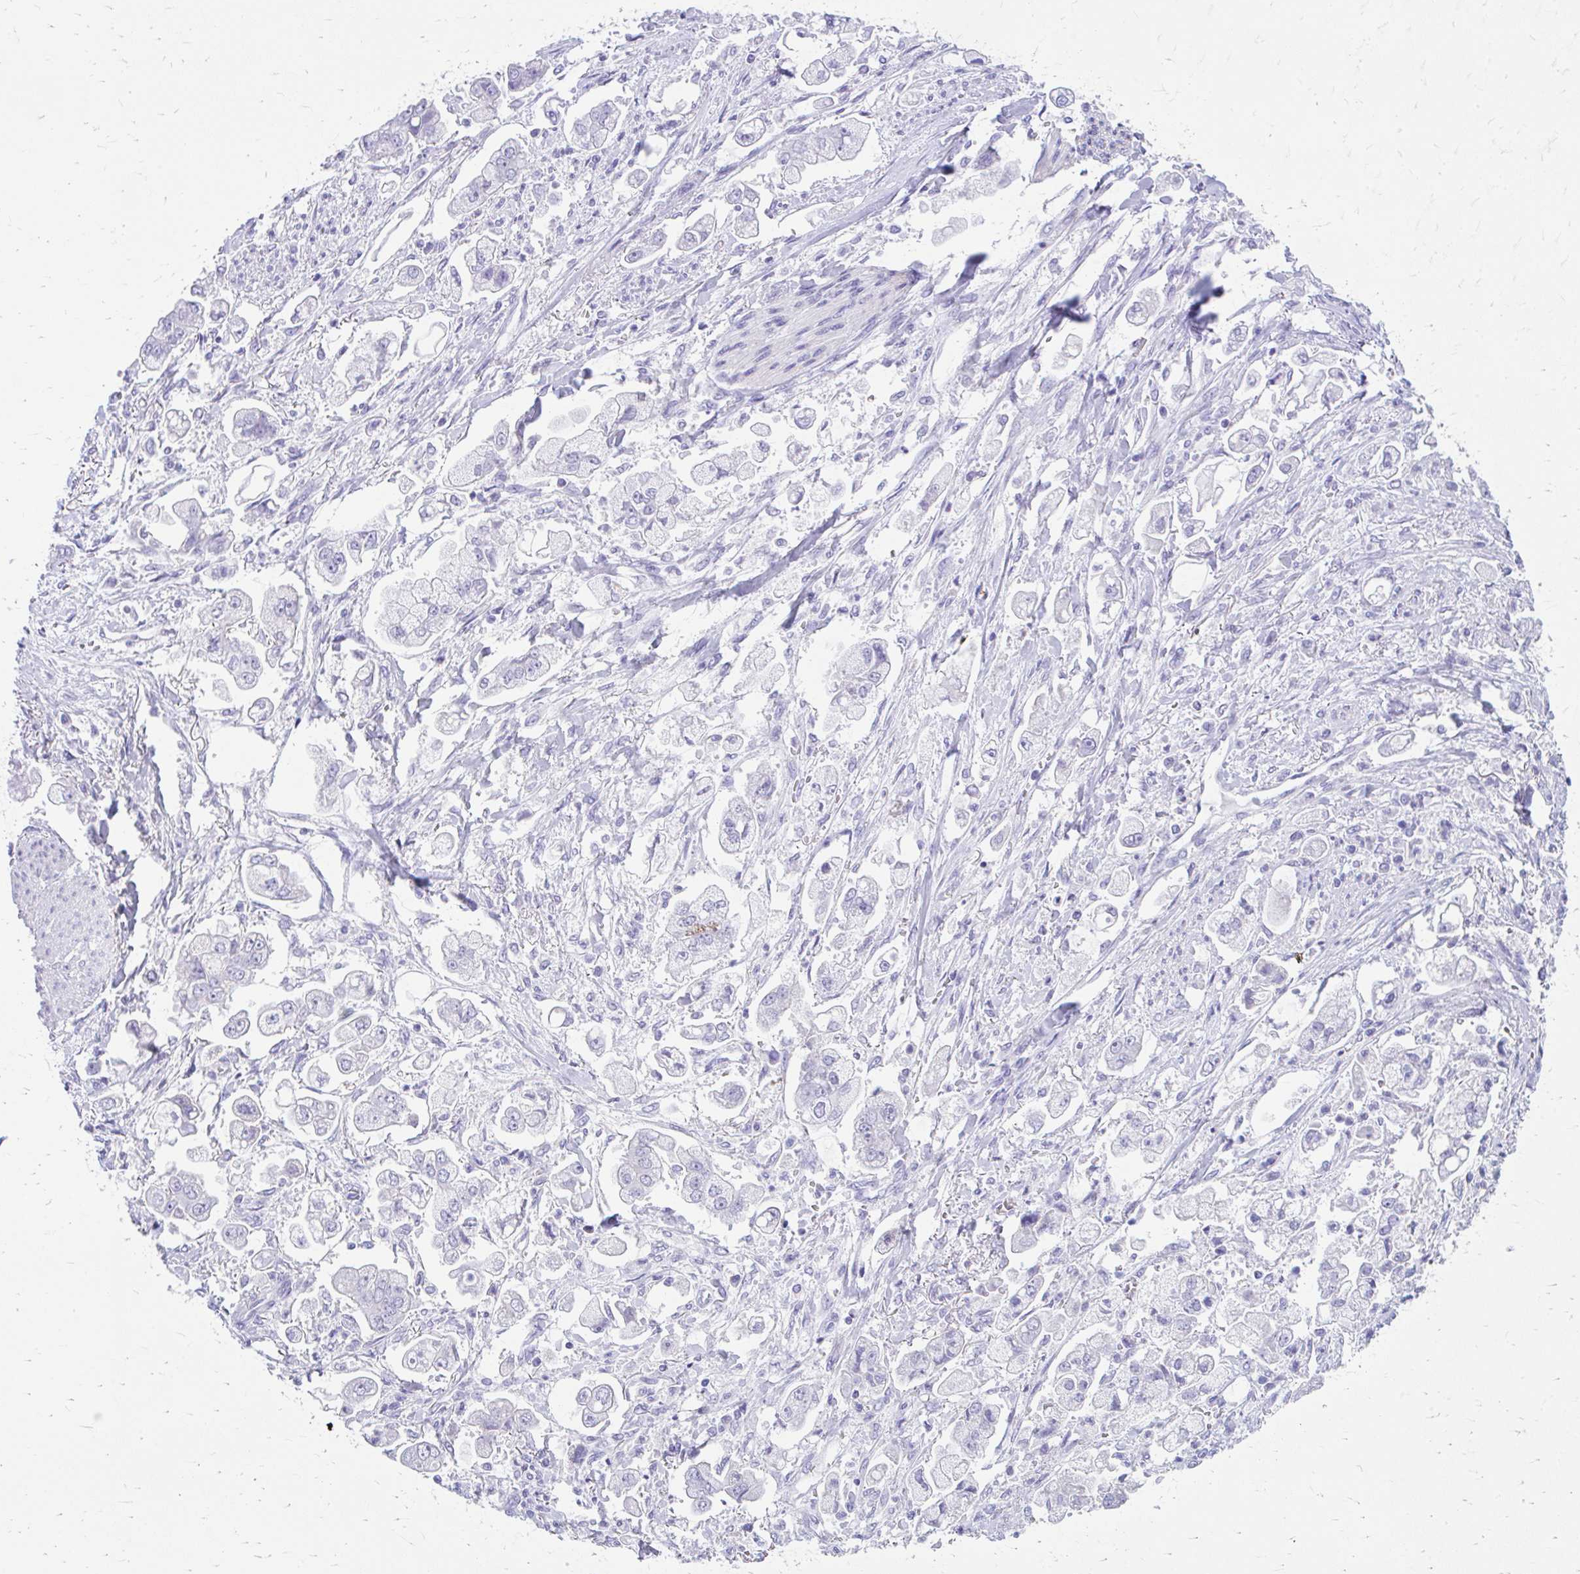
{"staining": {"intensity": "negative", "quantity": "none", "location": "none"}, "tissue": "stomach cancer", "cell_type": "Tumor cells", "image_type": "cancer", "snomed": [{"axis": "morphology", "description": "Adenocarcinoma, NOS"}, {"axis": "topography", "description": "Stomach"}], "caption": "The photomicrograph displays no staining of tumor cells in stomach cancer (adenocarcinoma).", "gene": "KRIT1", "patient": {"sex": "male", "age": 62}}